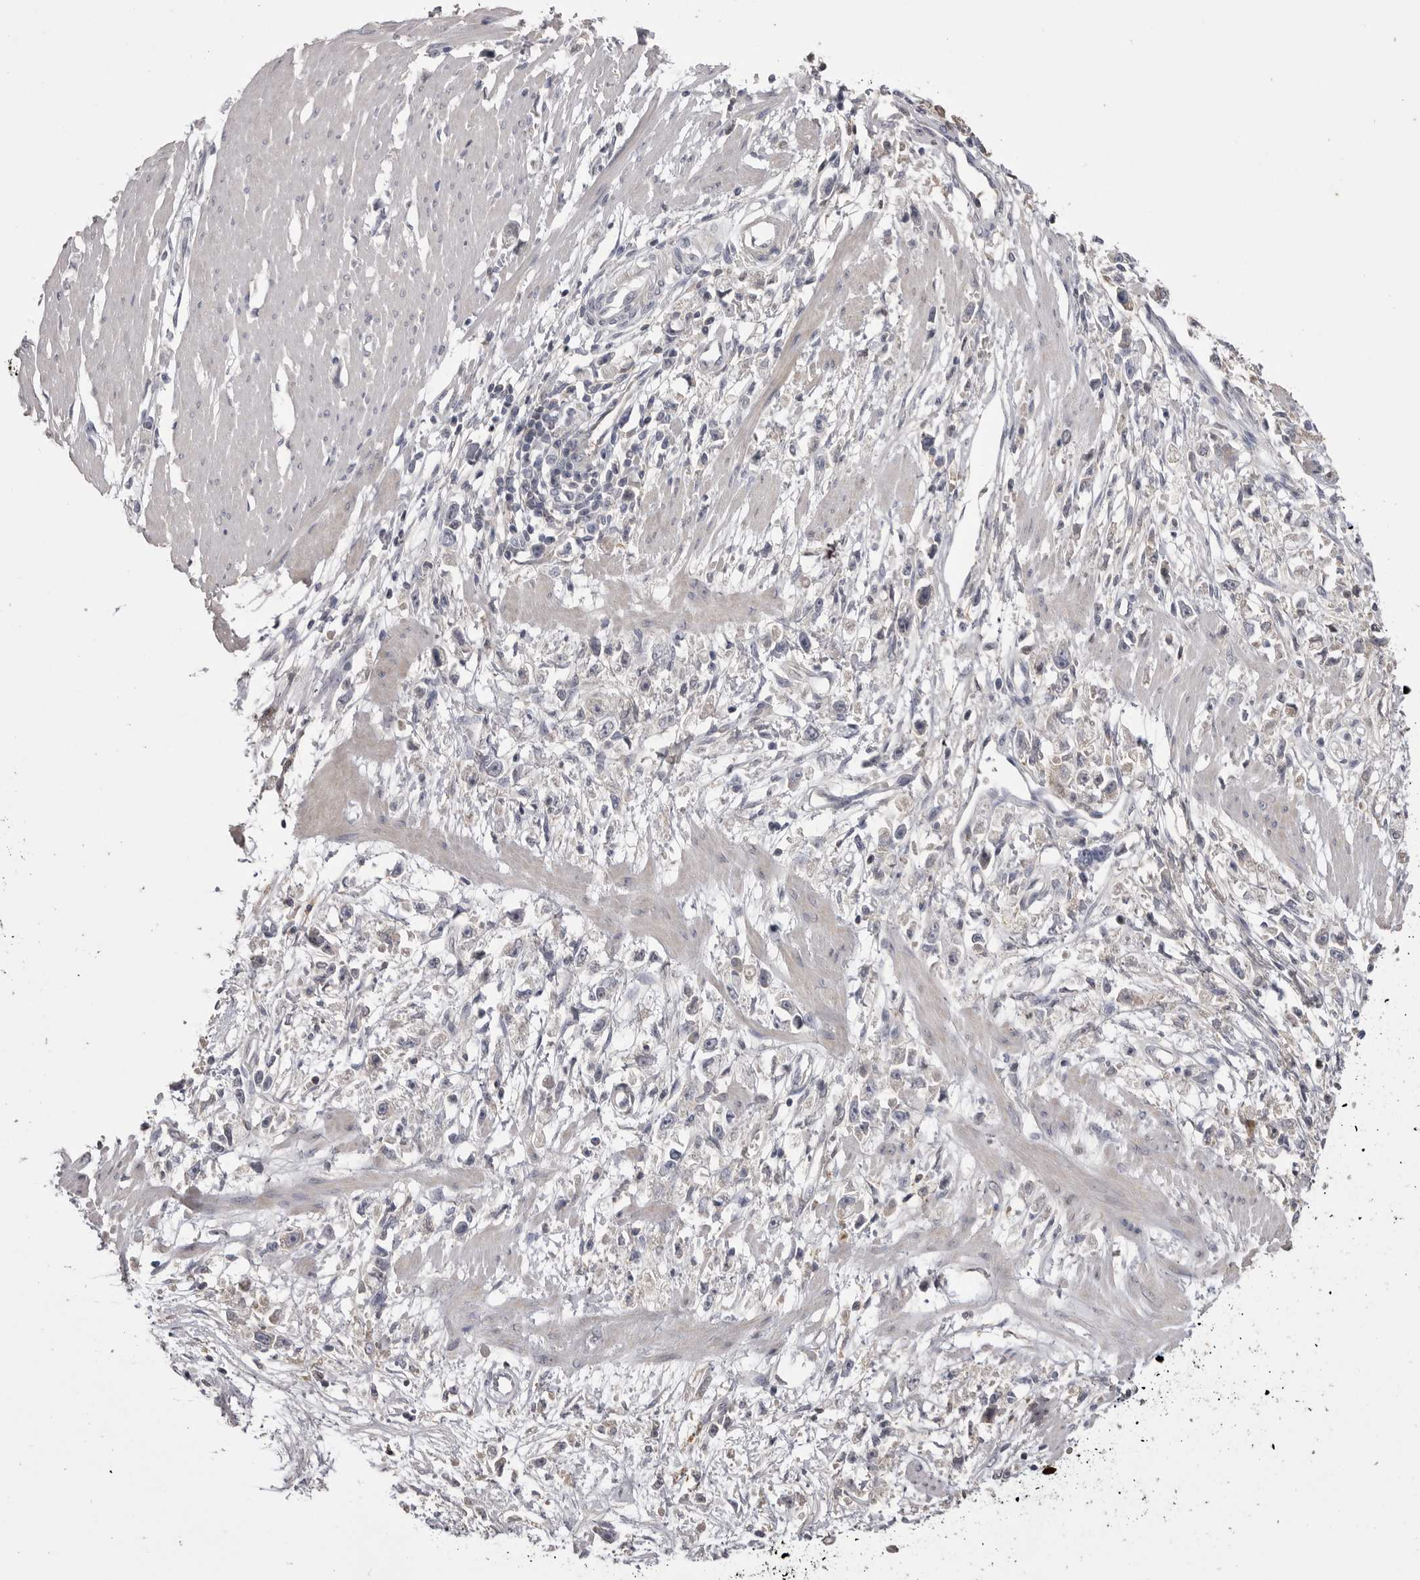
{"staining": {"intensity": "negative", "quantity": "none", "location": "none"}, "tissue": "stomach cancer", "cell_type": "Tumor cells", "image_type": "cancer", "snomed": [{"axis": "morphology", "description": "Adenocarcinoma, NOS"}, {"axis": "topography", "description": "Stomach"}], "caption": "An image of human stomach adenocarcinoma is negative for staining in tumor cells. Nuclei are stained in blue.", "gene": "AHSG", "patient": {"sex": "female", "age": 59}}